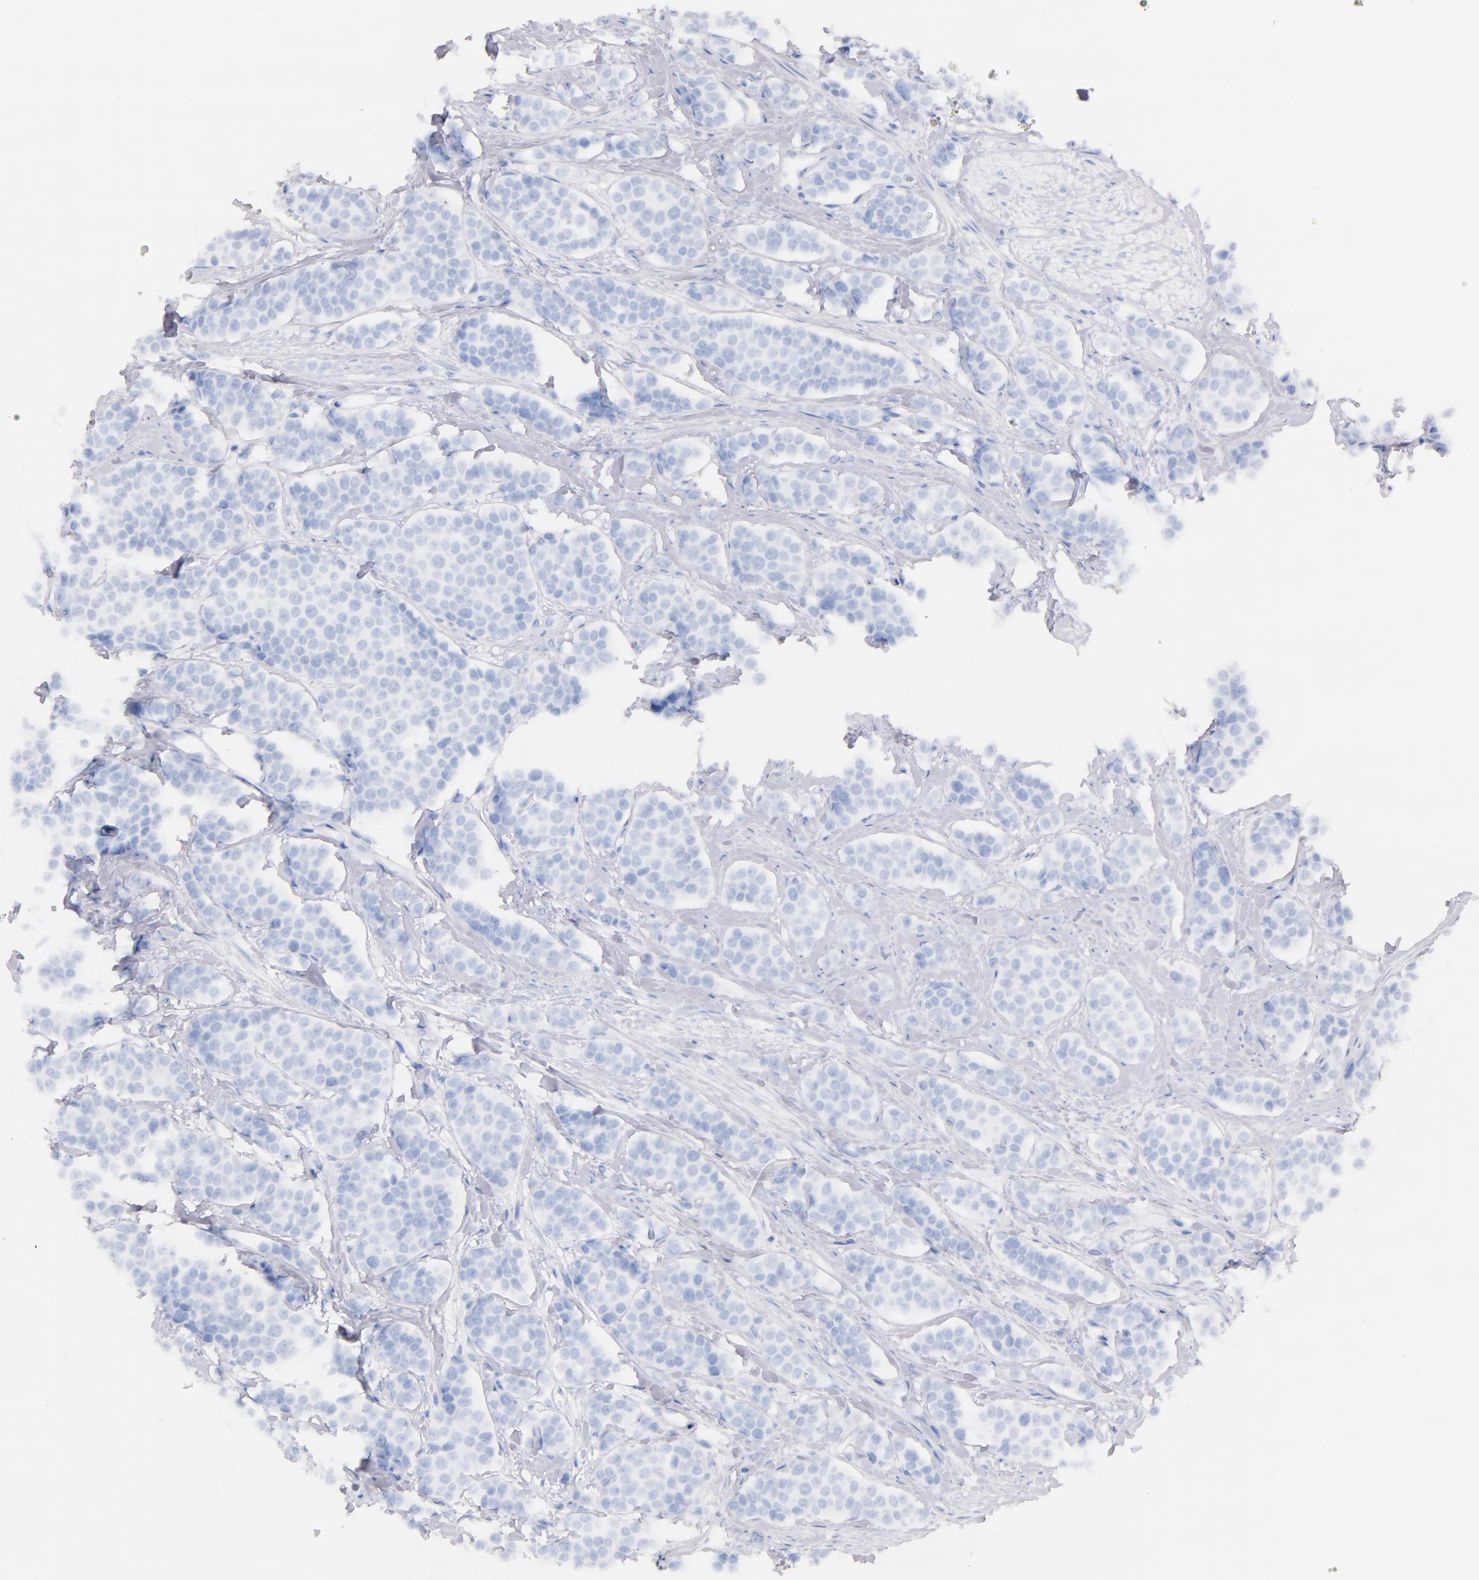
{"staining": {"intensity": "negative", "quantity": "none", "location": "none"}, "tissue": "carcinoid", "cell_type": "Tumor cells", "image_type": "cancer", "snomed": [{"axis": "morphology", "description": "Carcinoid, malignant, NOS"}, {"axis": "topography", "description": "Small intestine"}], "caption": "The micrograph demonstrates no significant staining in tumor cells of carcinoid (malignant). Nuclei are stained in blue.", "gene": "CD44", "patient": {"sex": "male", "age": 60}}